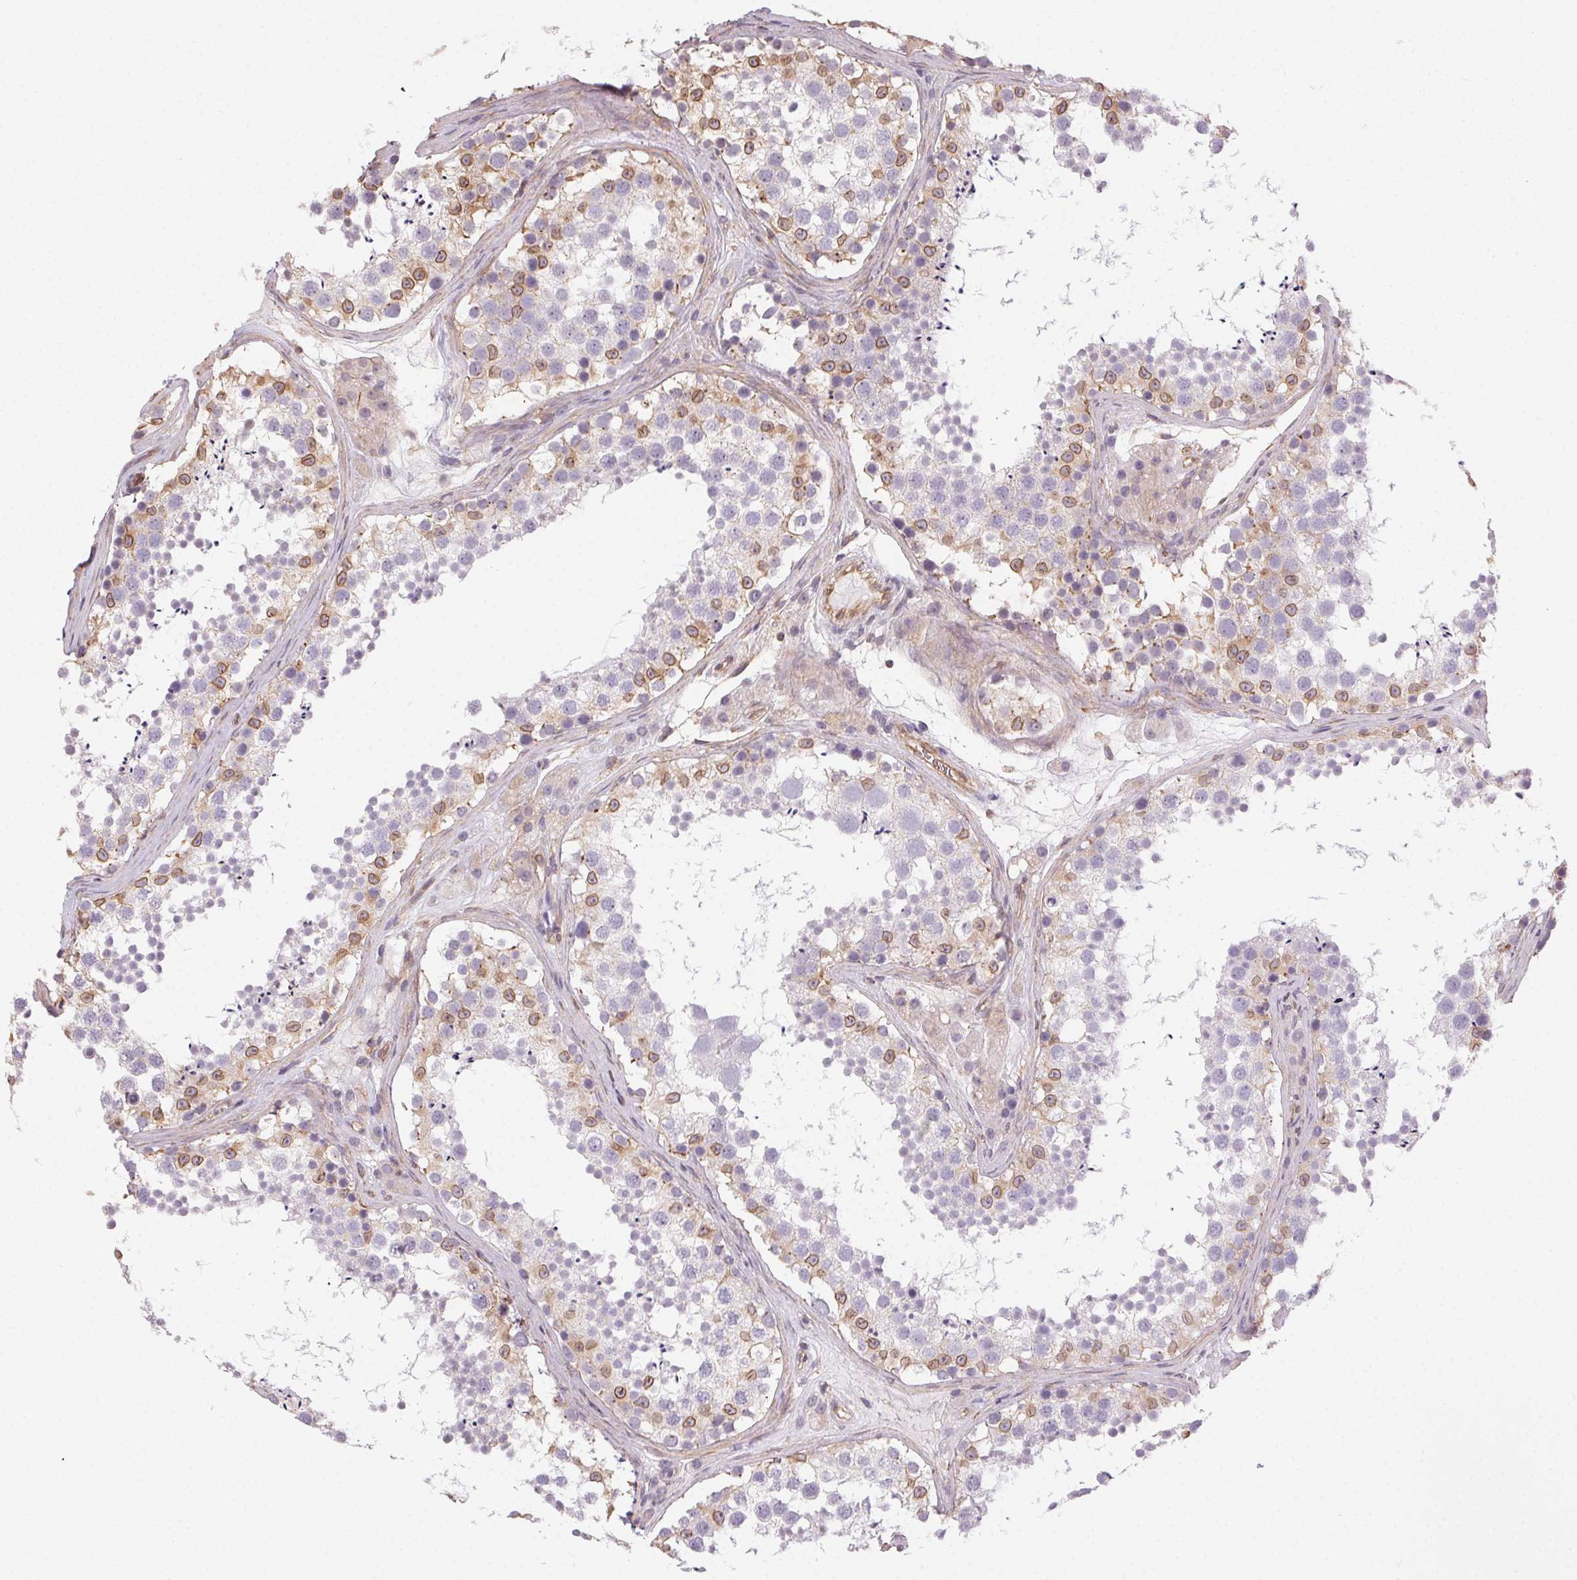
{"staining": {"intensity": "moderate", "quantity": "<25%", "location": "cytoplasmic/membranous"}, "tissue": "testis", "cell_type": "Cells in seminiferous ducts", "image_type": "normal", "snomed": [{"axis": "morphology", "description": "Normal tissue, NOS"}, {"axis": "topography", "description": "Testis"}], "caption": "Immunohistochemistry (IHC) of benign human testis displays low levels of moderate cytoplasmic/membranous expression in approximately <25% of cells in seminiferous ducts. (Brightfield microscopy of DAB IHC at high magnification).", "gene": "PLA2G4F", "patient": {"sex": "male", "age": 41}}